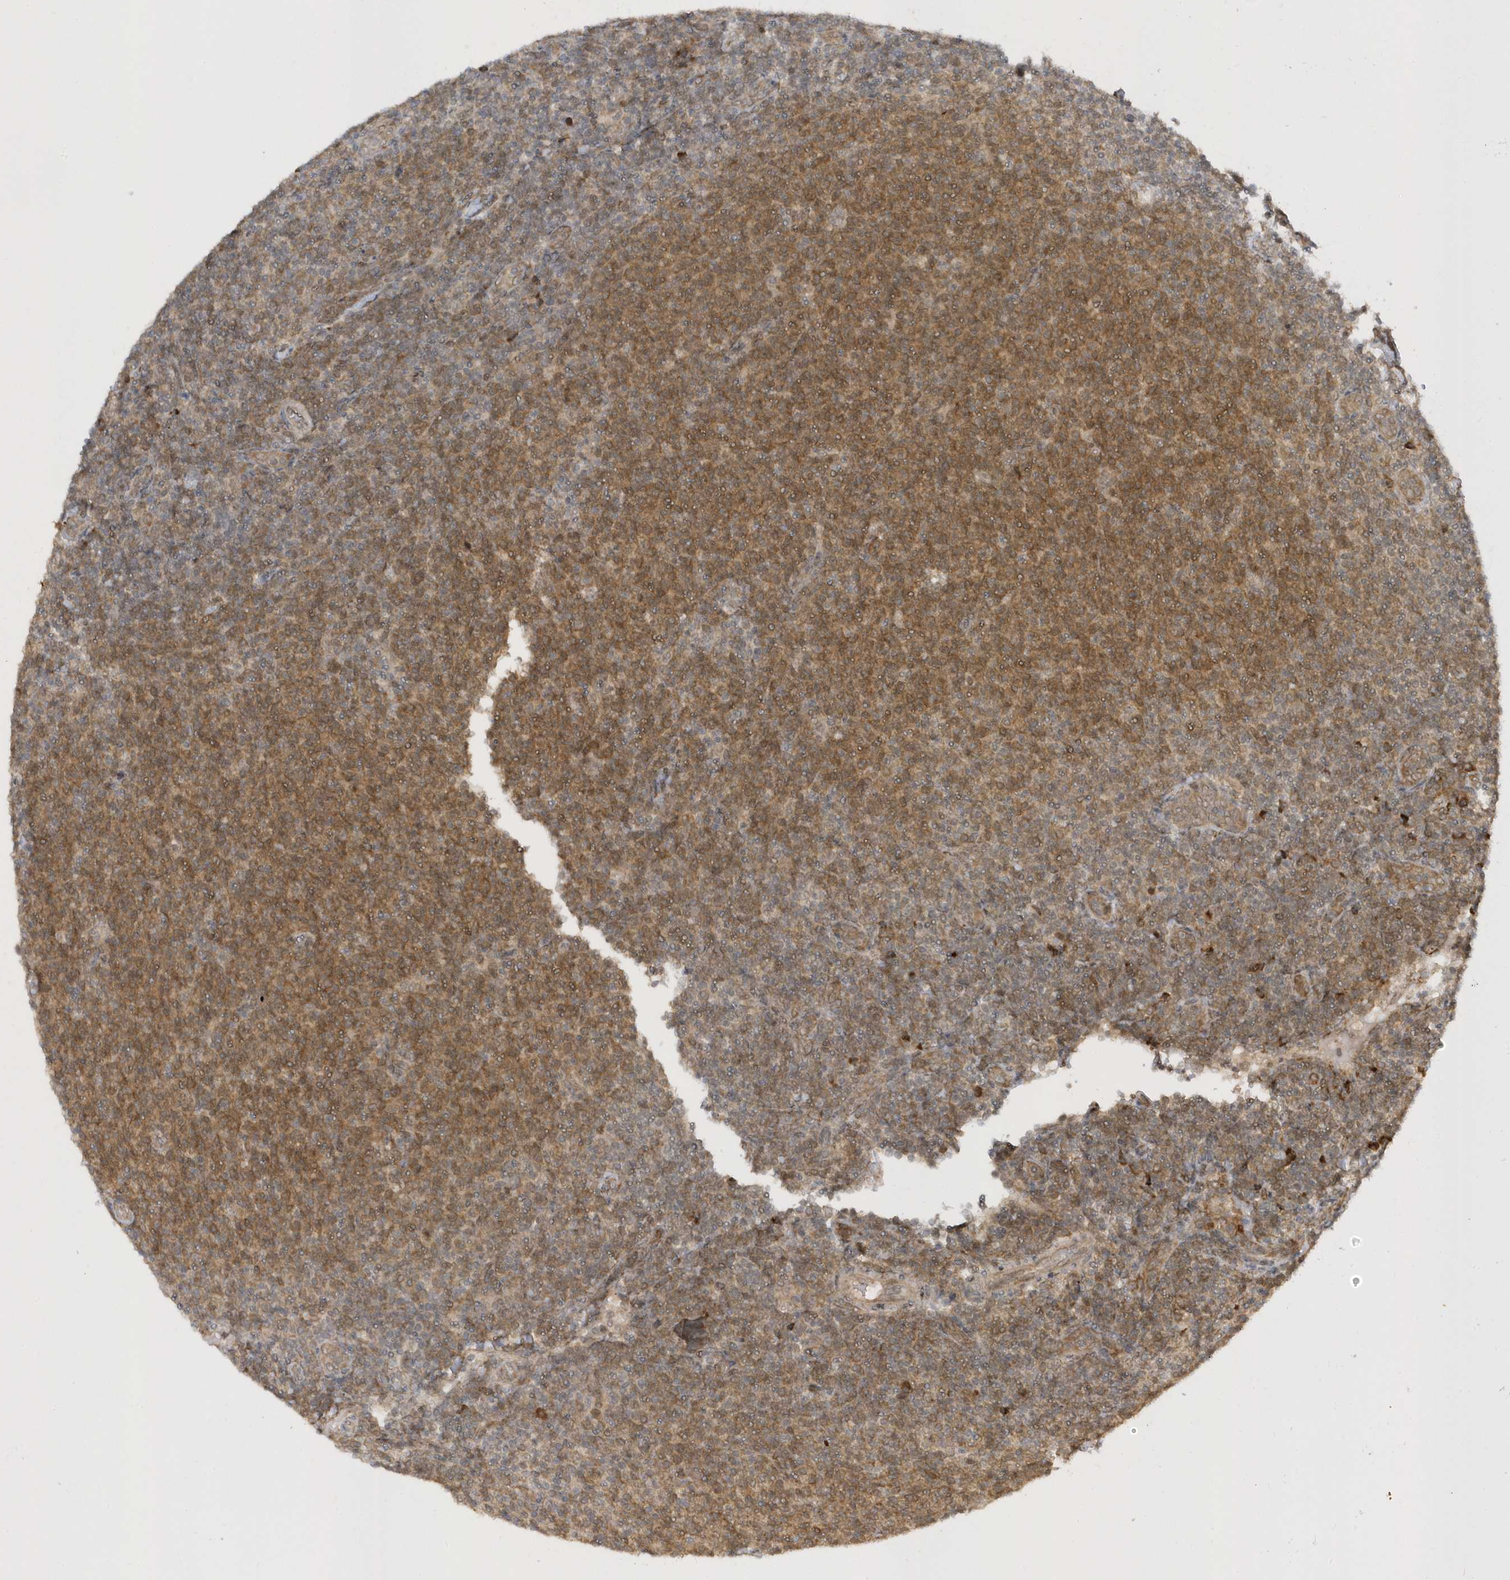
{"staining": {"intensity": "moderate", "quantity": ">75%", "location": "cytoplasmic/membranous"}, "tissue": "lymphoma", "cell_type": "Tumor cells", "image_type": "cancer", "snomed": [{"axis": "morphology", "description": "Malignant lymphoma, non-Hodgkin's type, Low grade"}, {"axis": "topography", "description": "Lymph node"}], "caption": "Protein expression analysis of human lymphoma reveals moderate cytoplasmic/membranous staining in about >75% of tumor cells.", "gene": "METTL21A", "patient": {"sex": "male", "age": 66}}